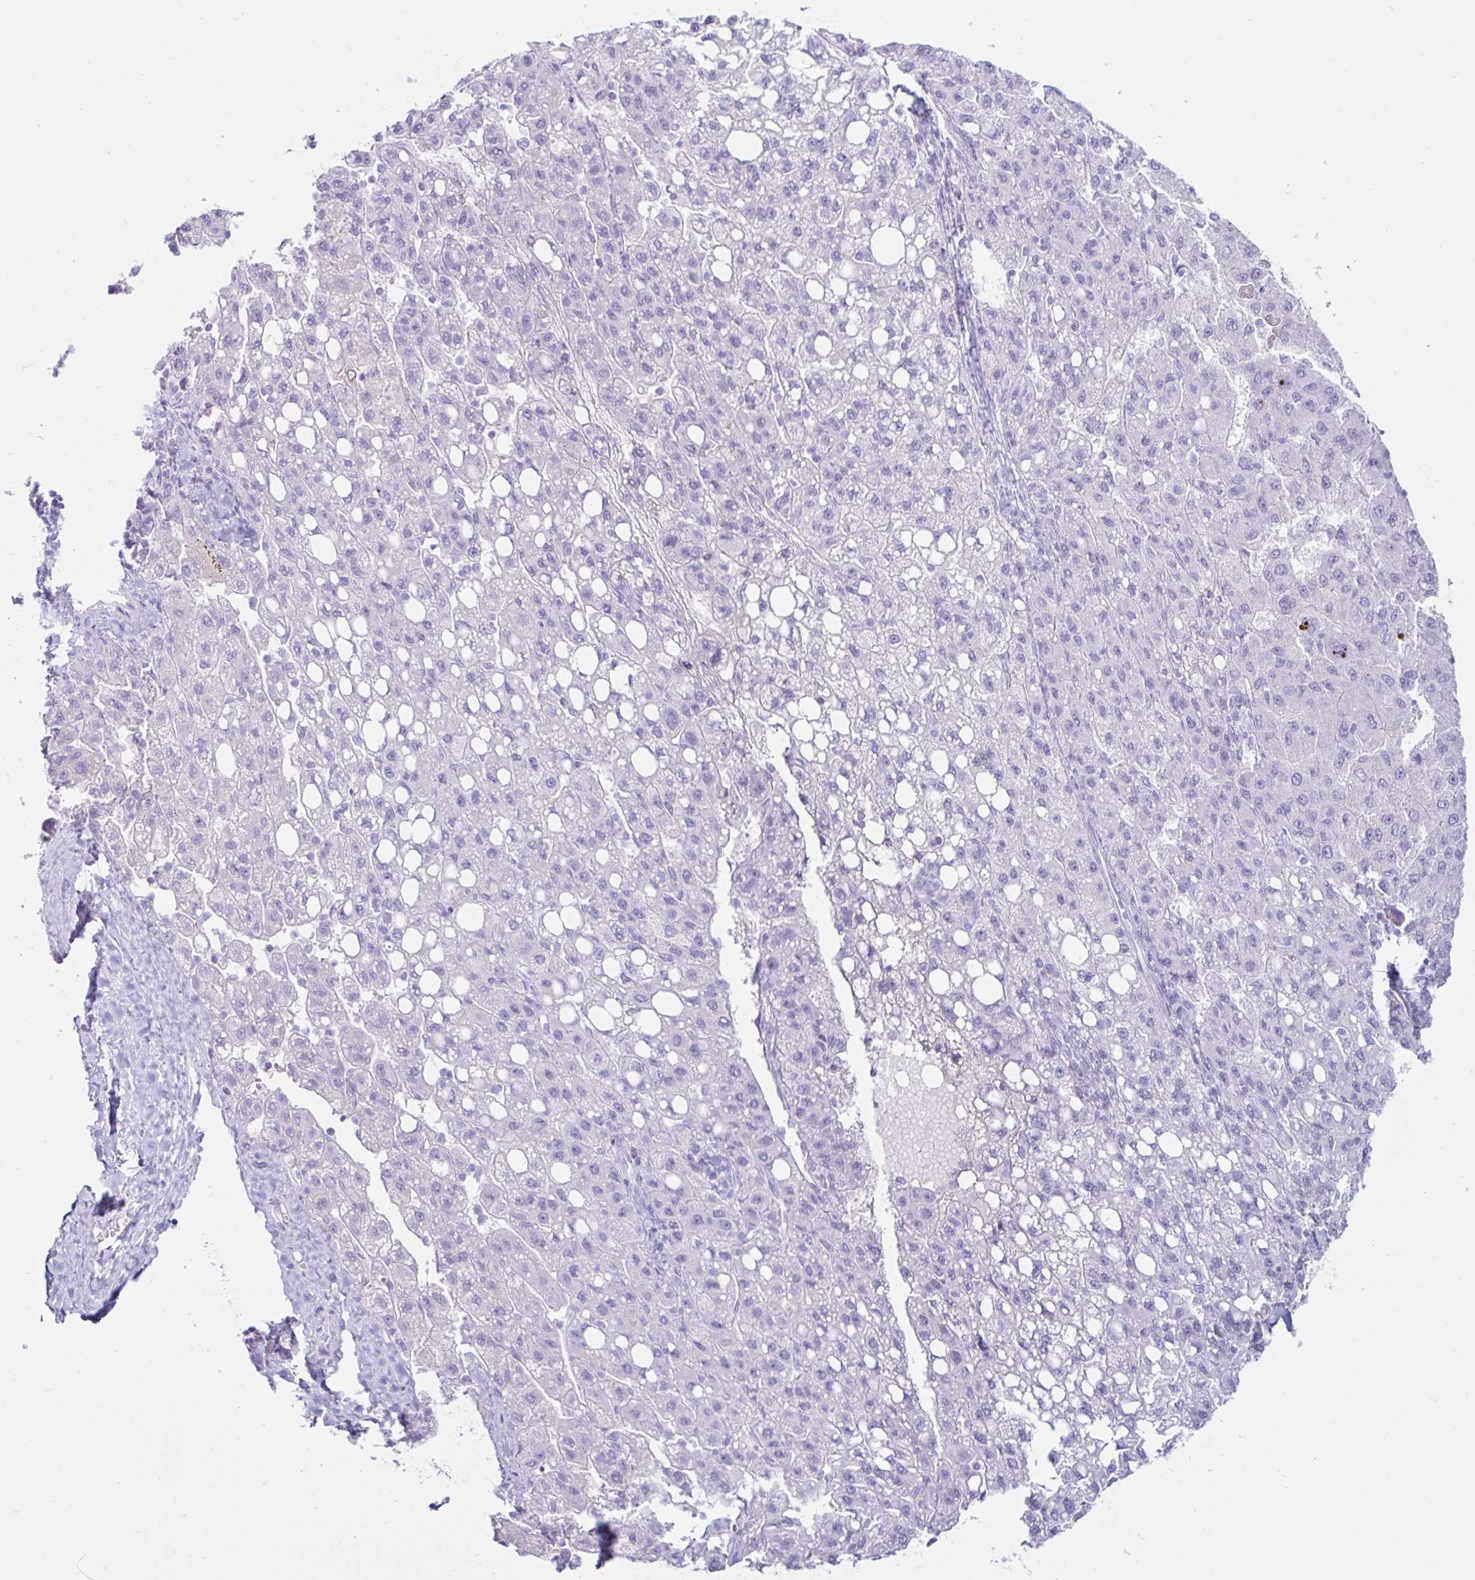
{"staining": {"intensity": "negative", "quantity": "none", "location": "none"}, "tissue": "liver cancer", "cell_type": "Tumor cells", "image_type": "cancer", "snomed": [{"axis": "morphology", "description": "Carcinoma, Hepatocellular, NOS"}, {"axis": "topography", "description": "Liver"}], "caption": "Immunohistochemical staining of liver cancer exhibits no significant staining in tumor cells. The staining was performed using DAB to visualize the protein expression in brown, while the nuclei were stained in blue with hematoxylin (Magnification: 20x).", "gene": "BEST1", "patient": {"sex": "female", "age": 82}}